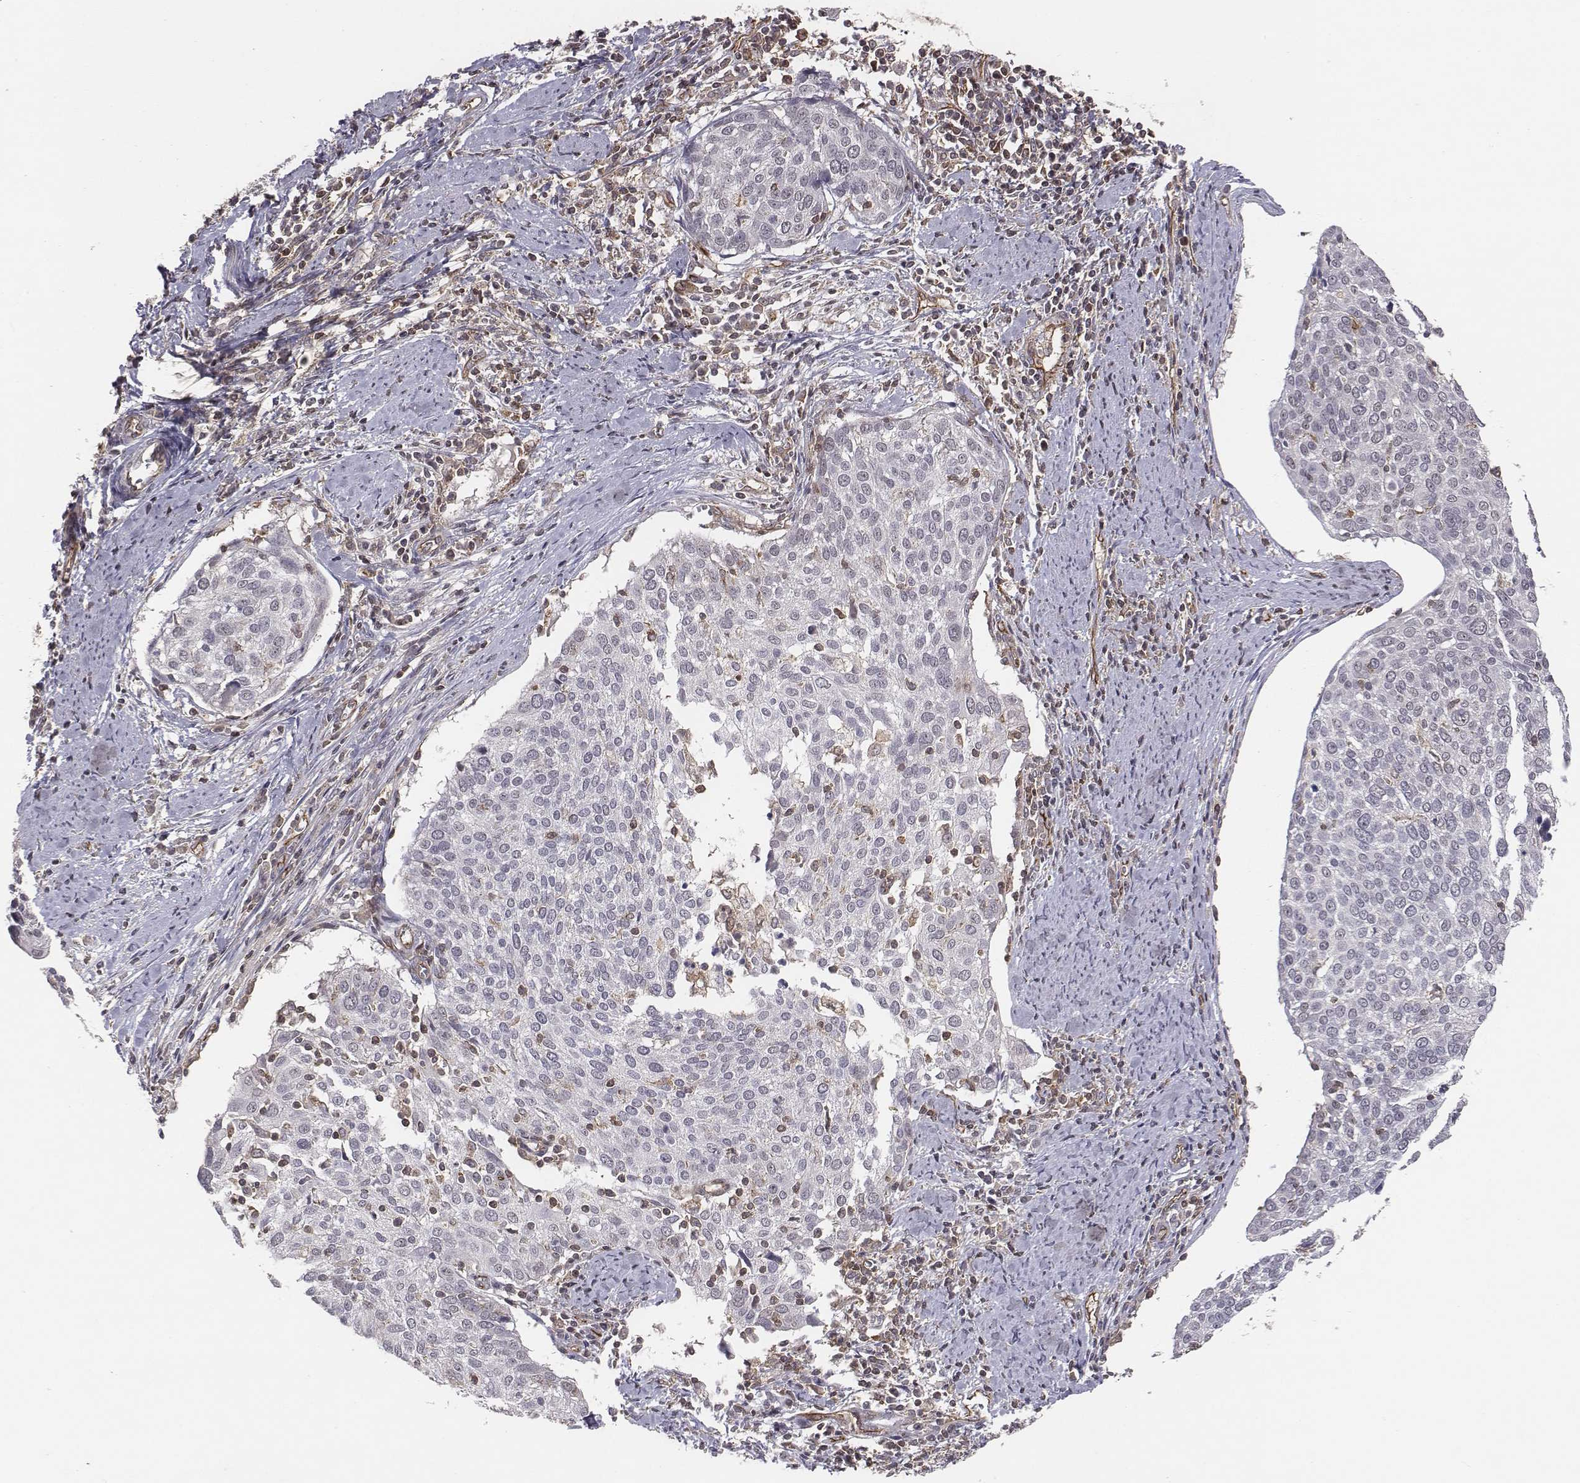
{"staining": {"intensity": "negative", "quantity": "none", "location": "none"}, "tissue": "cervical cancer", "cell_type": "Tumor cells", "image_type": "cancer", "snomed": [{"axis": "morphology", "description": "Squamous cell carcinoma, NOS"}, {"axis": "topography", "description": "Cervix"}], "caption": "Immunohistochemical staining of squamous cell carcinoma (cervical) shows no significant staining in tumor cells.", "gene": "PTPRG", "patient": {"sex": "female", "age": 39}}